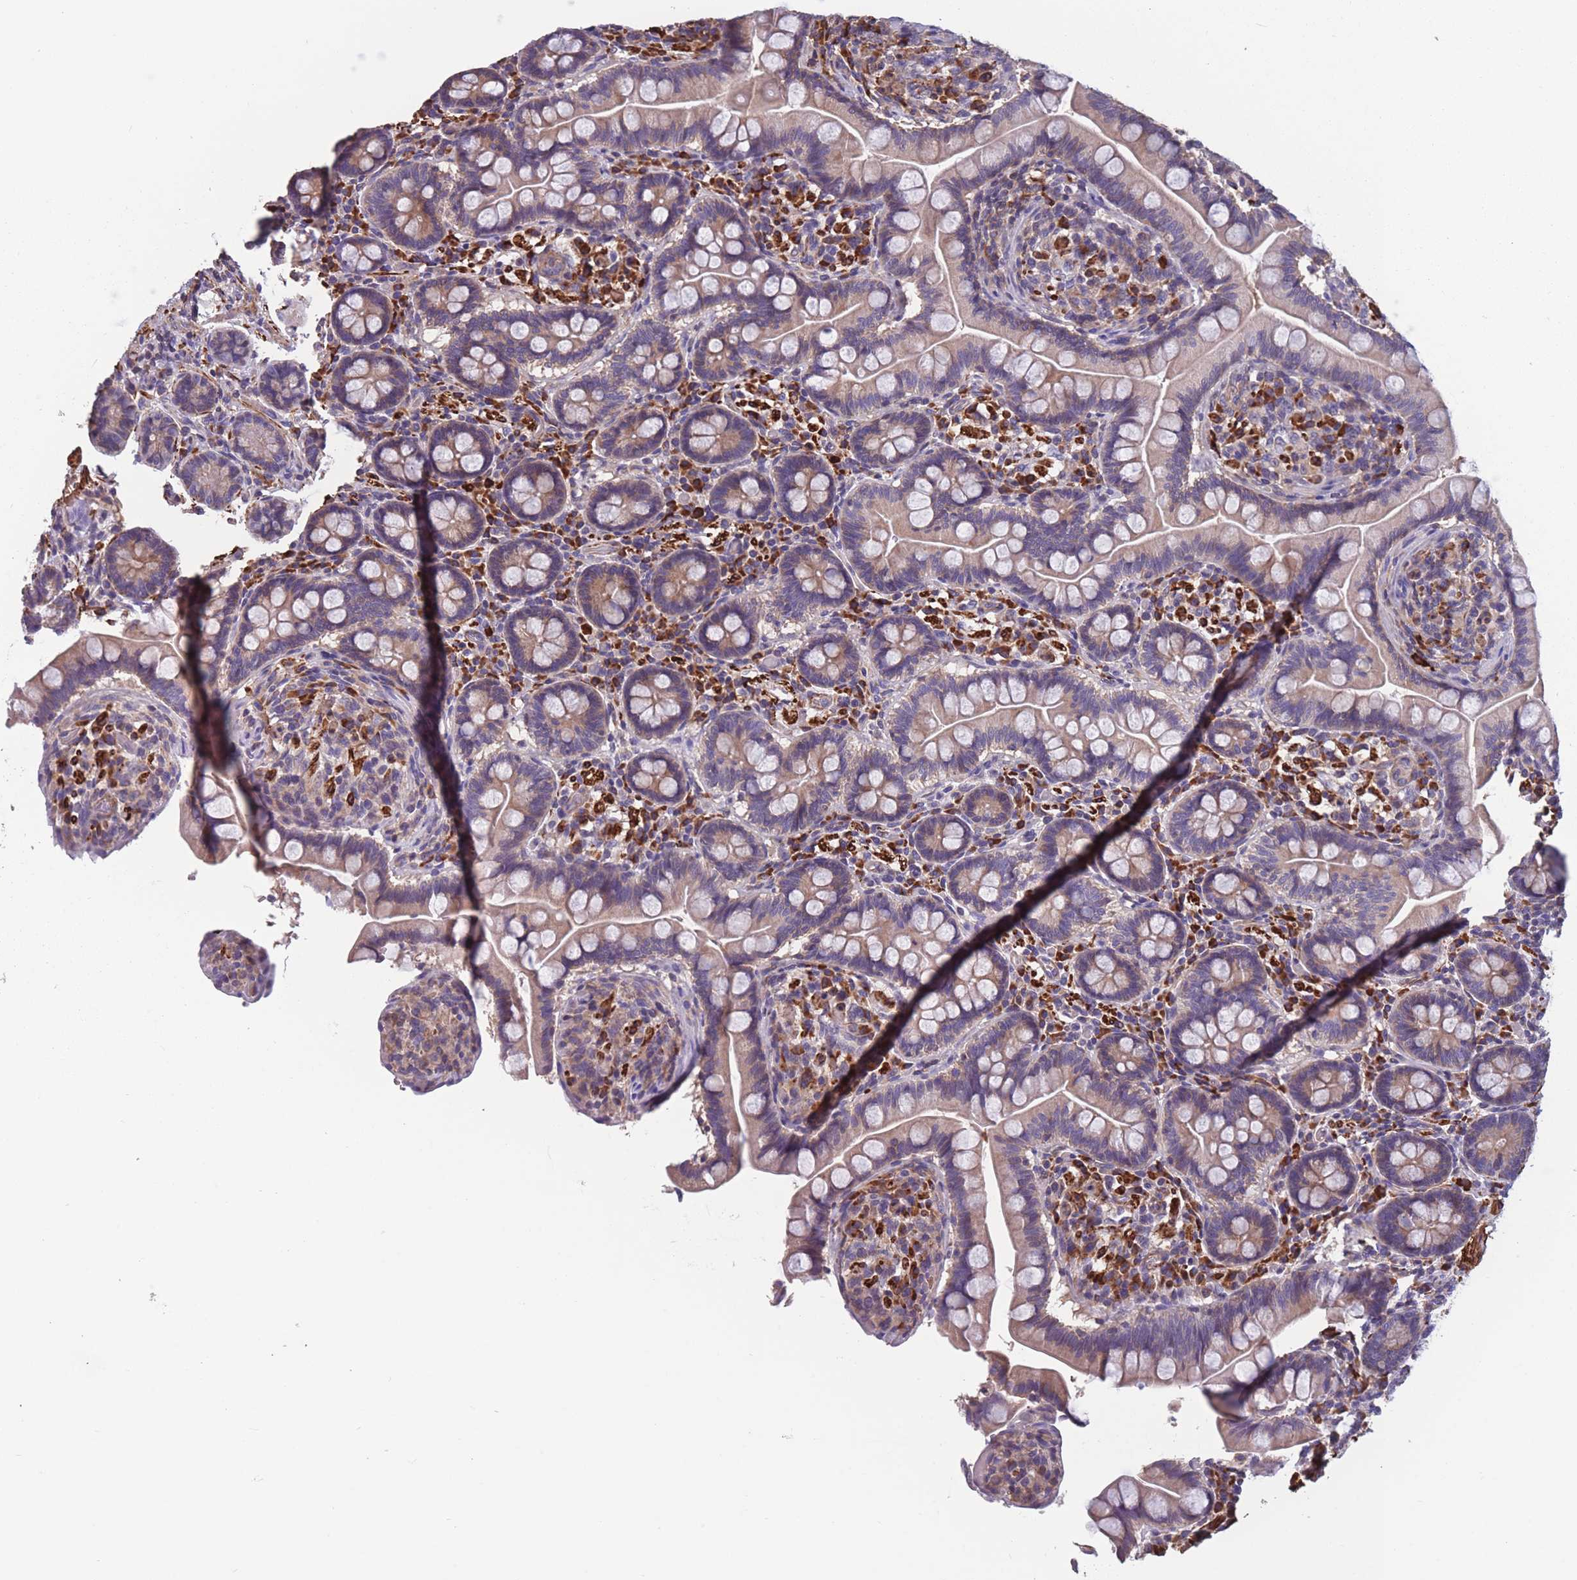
{"staining": {"intensity": "moderate", "quantity": "25%-75%", "location": "cytoplasmic/membranous"}, "tissue": "small intestine", "cell_type": "Glandular cells", "image_type": "normal", "snomed": [{"axis": "morphology", "description": "Normal tissue, NOS"}, {"axis": "topography", "description": "Small intestine"}], "caption": "About 25%-75% of glandular cells in benign small intestine demonstrate moderate cytoplasmic/membranous protein expression as visualized by brown immunohistochemical staining.", "gene": "TOMM40L", "patient": {"sex": "female", "age": 64}}